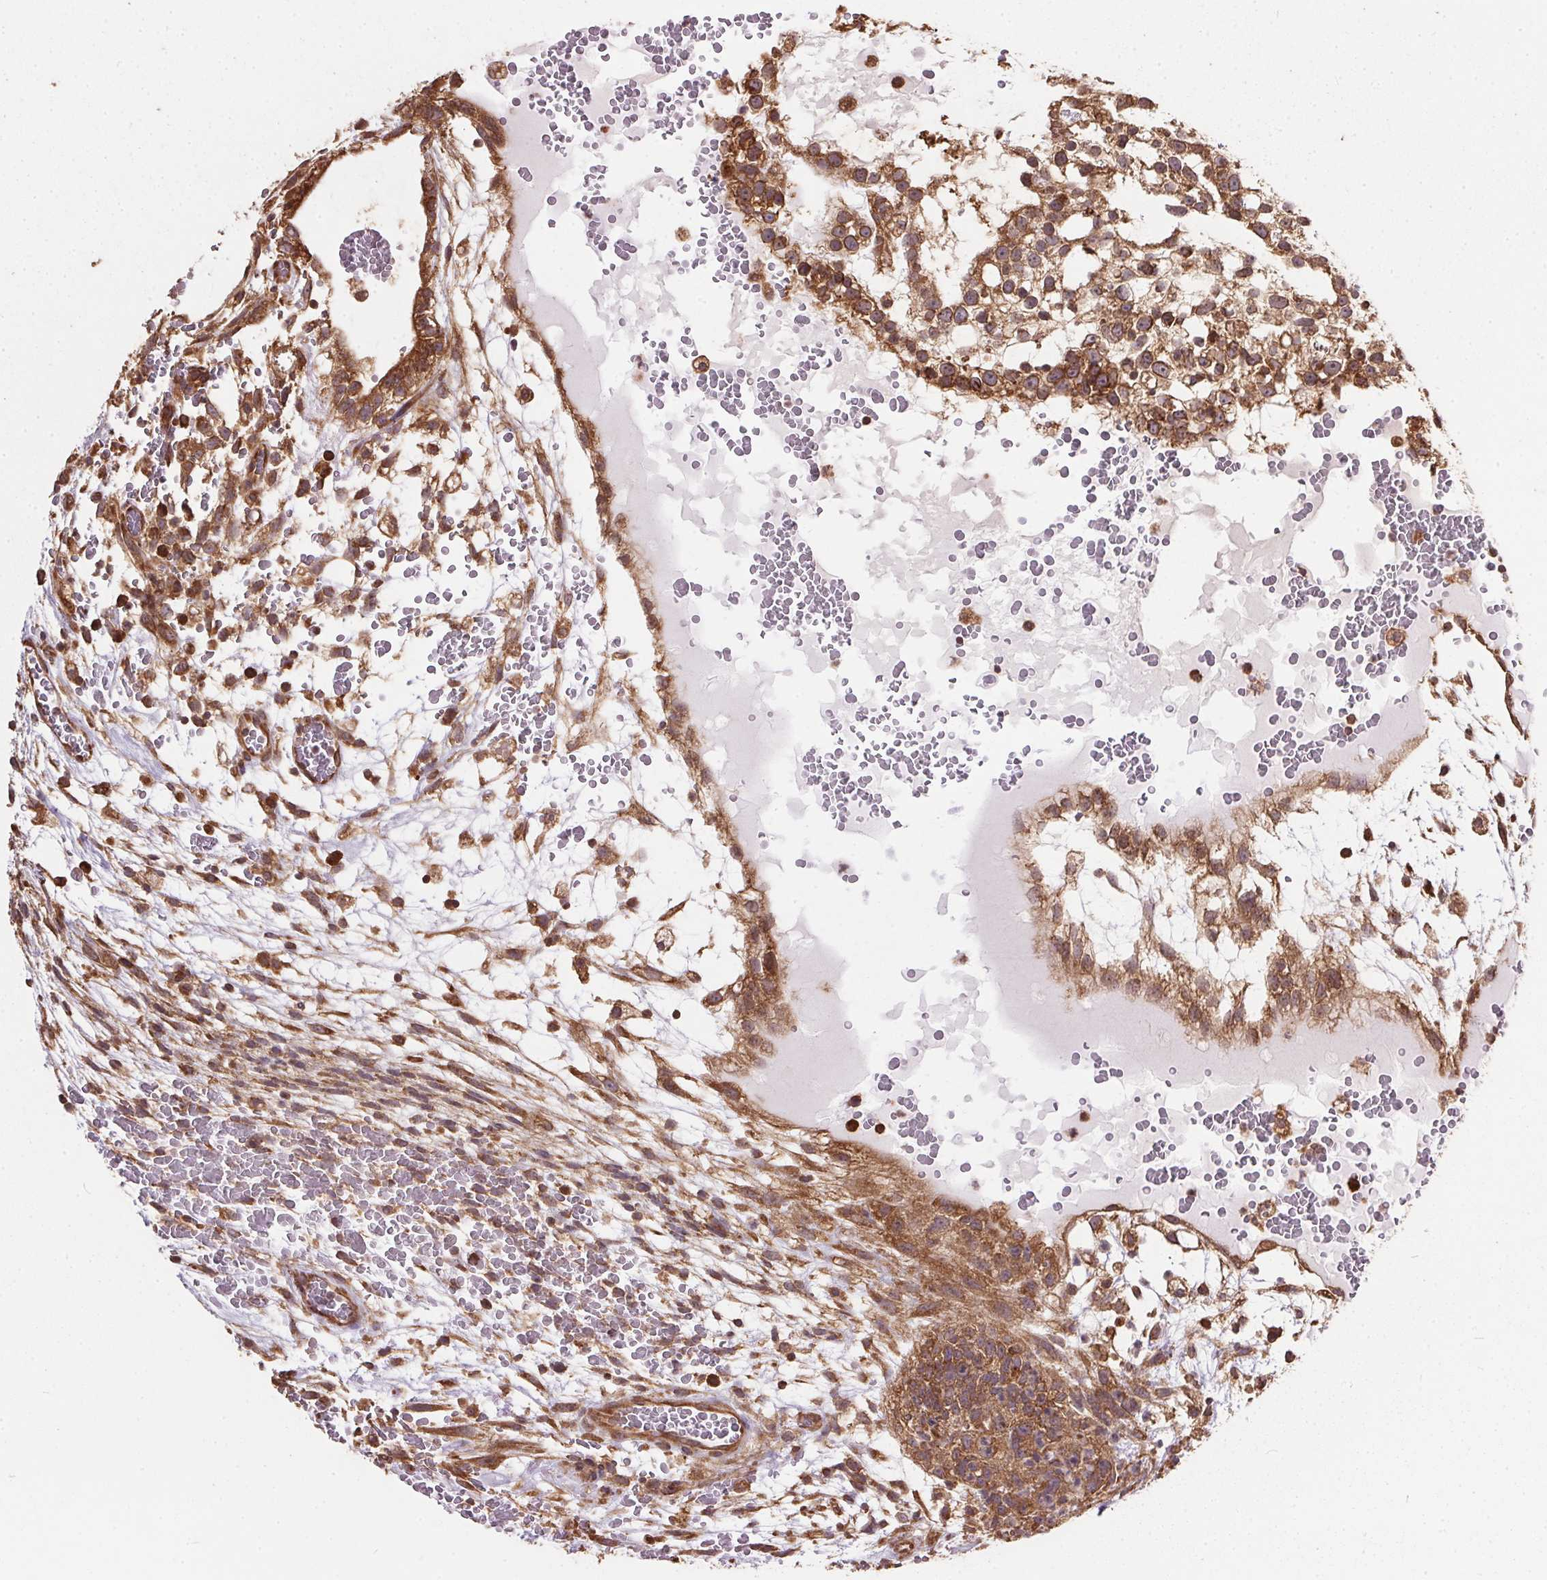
{"staining": {"intensity": "strong", "quantity": ">75%", "location": "cytoplasmic/membranous"}, "tissue": "testis cancer", "cell_type": "Tumor cells", "image_type": "cancer", "snomed": [{"axis": "morphology", "description": "Normal tissue, NOS"}, {"axis": "morphology", "description": "Carcinoma, Embryonal, NOS"}, {"axis": "topography", "description": "Testis"}], "caption": "Protein staining of testis cancer (embryonal carcinoma) tissue reveals strong cytoplasmic/membranous staining in approximately >75% of tumor cells.", "gene": "EIF2S1", "patient": {"sex": "male", "age": 32}}